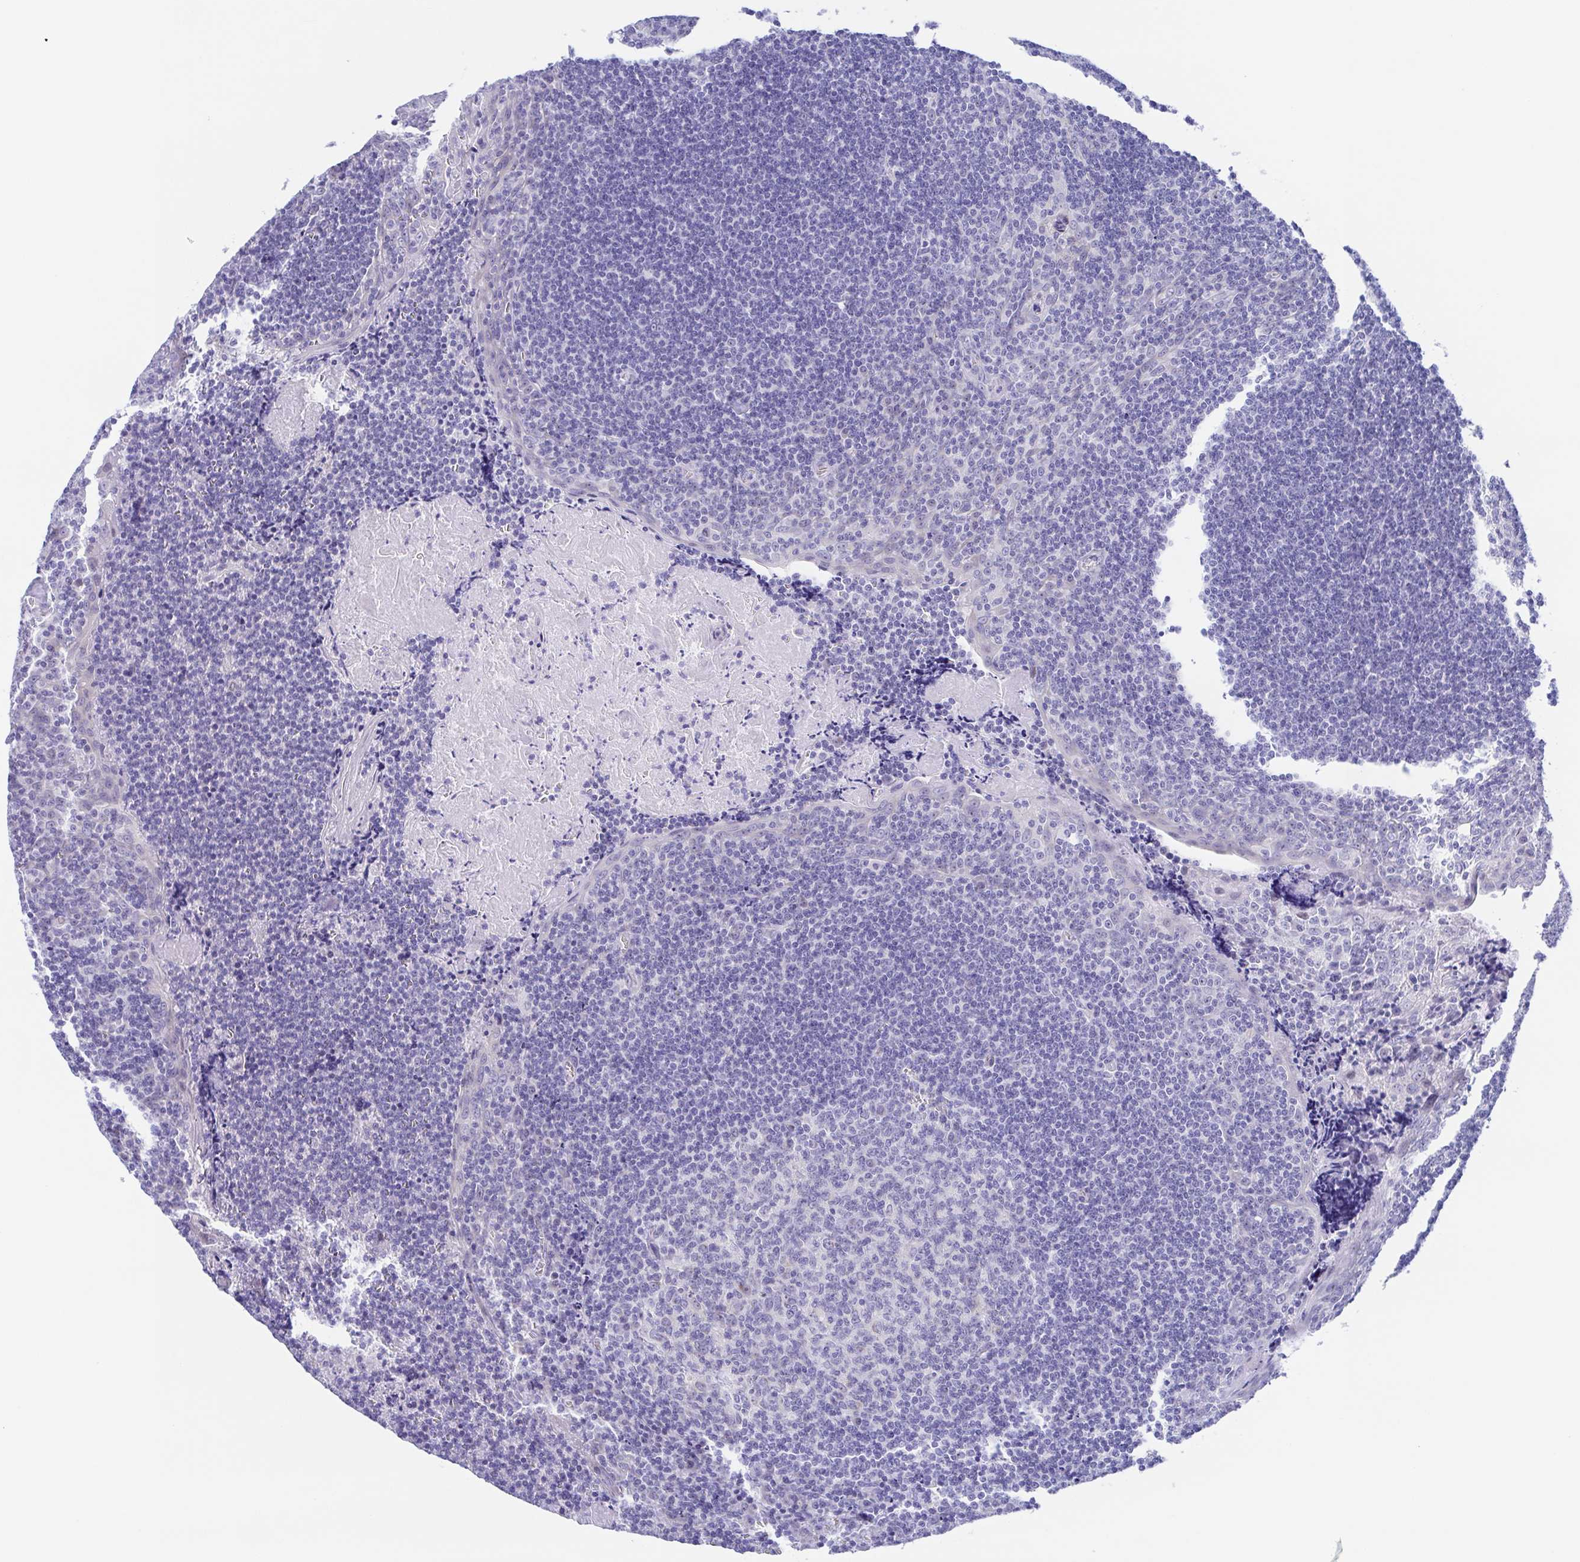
{"staining": {"intensity": "negative", "quantity": "none", "location": "none"}, "tissue": "tonsil", "cell_type": "Germinal center cells", "image_type": "normal", "snomed": [{"axis": "morphology", "description": "Normal tissue, NOS"}, {"axis": "morphology", "description": "Inflammation, NOS"}, {"axis": "topography", "description": "Tonsil"}], "caption": "Immunohistochemistry (IHC) image of normal tonsil: tonsil stained with DAB exhibits no significant protein staining in germinal center cells.", "gene": "MUCL3", "patient": {"sex": "female", "age": 31}}